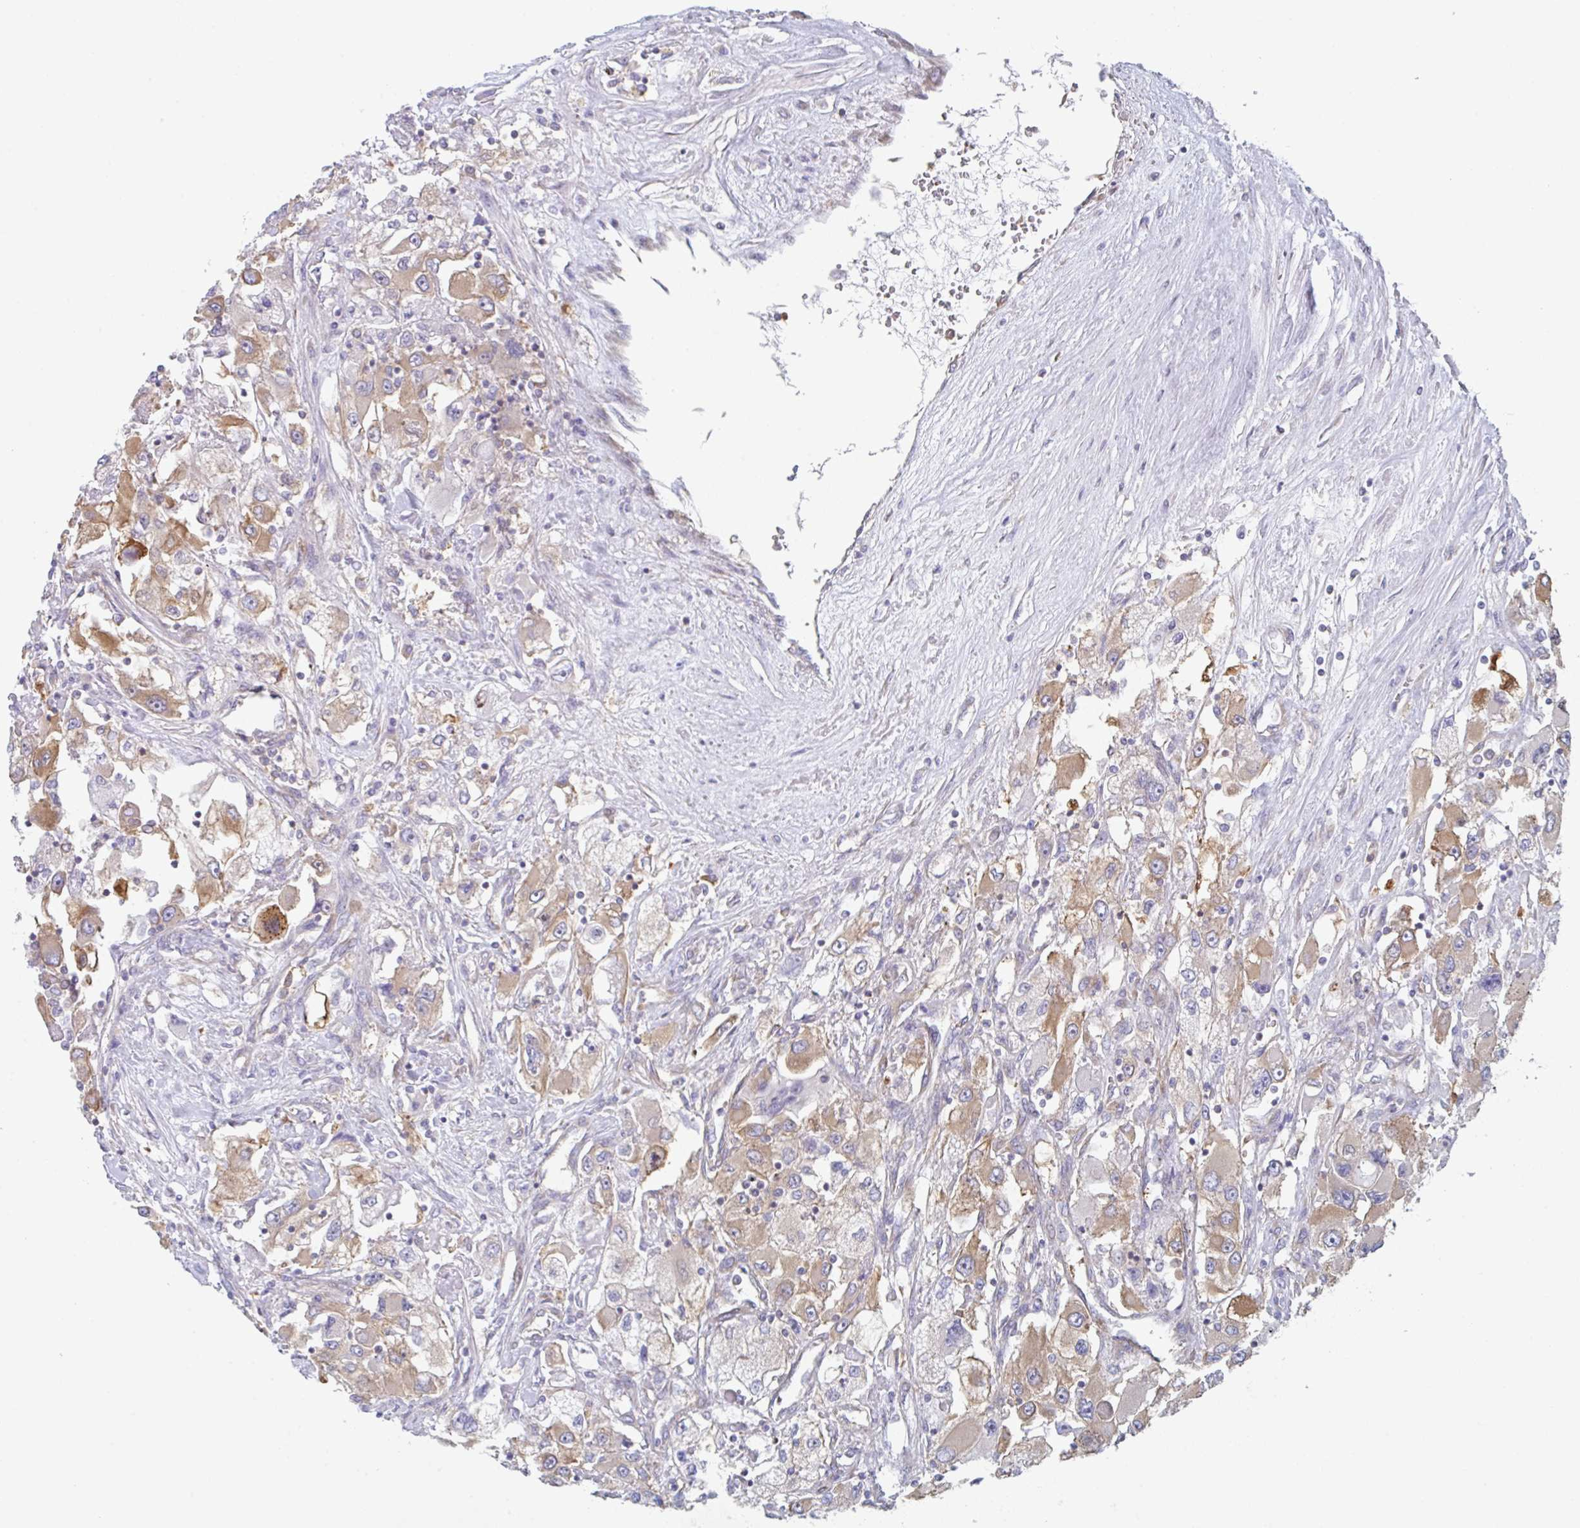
{"staining": {"intensity": "moderate", "quantity": ">75%", "location": "cytoplasmic/membranous"}, "tissue": "renal cancer", "cell_type": "Tumor cells", "image_type": "cancer", "snomed": [{"axis": "morphology", "description": "Adenocarcinoma, NOS"}, {"axis": "topography", "description": "Kidney"}], "caption": "IHC of adenocarcinoma (renal) reveals medium levels of moderate cytoplasmic/membranous staining in about >75% of tumor cells.", "gene": "AMPD2", "patient": {"sex": "female", "age": 52}}